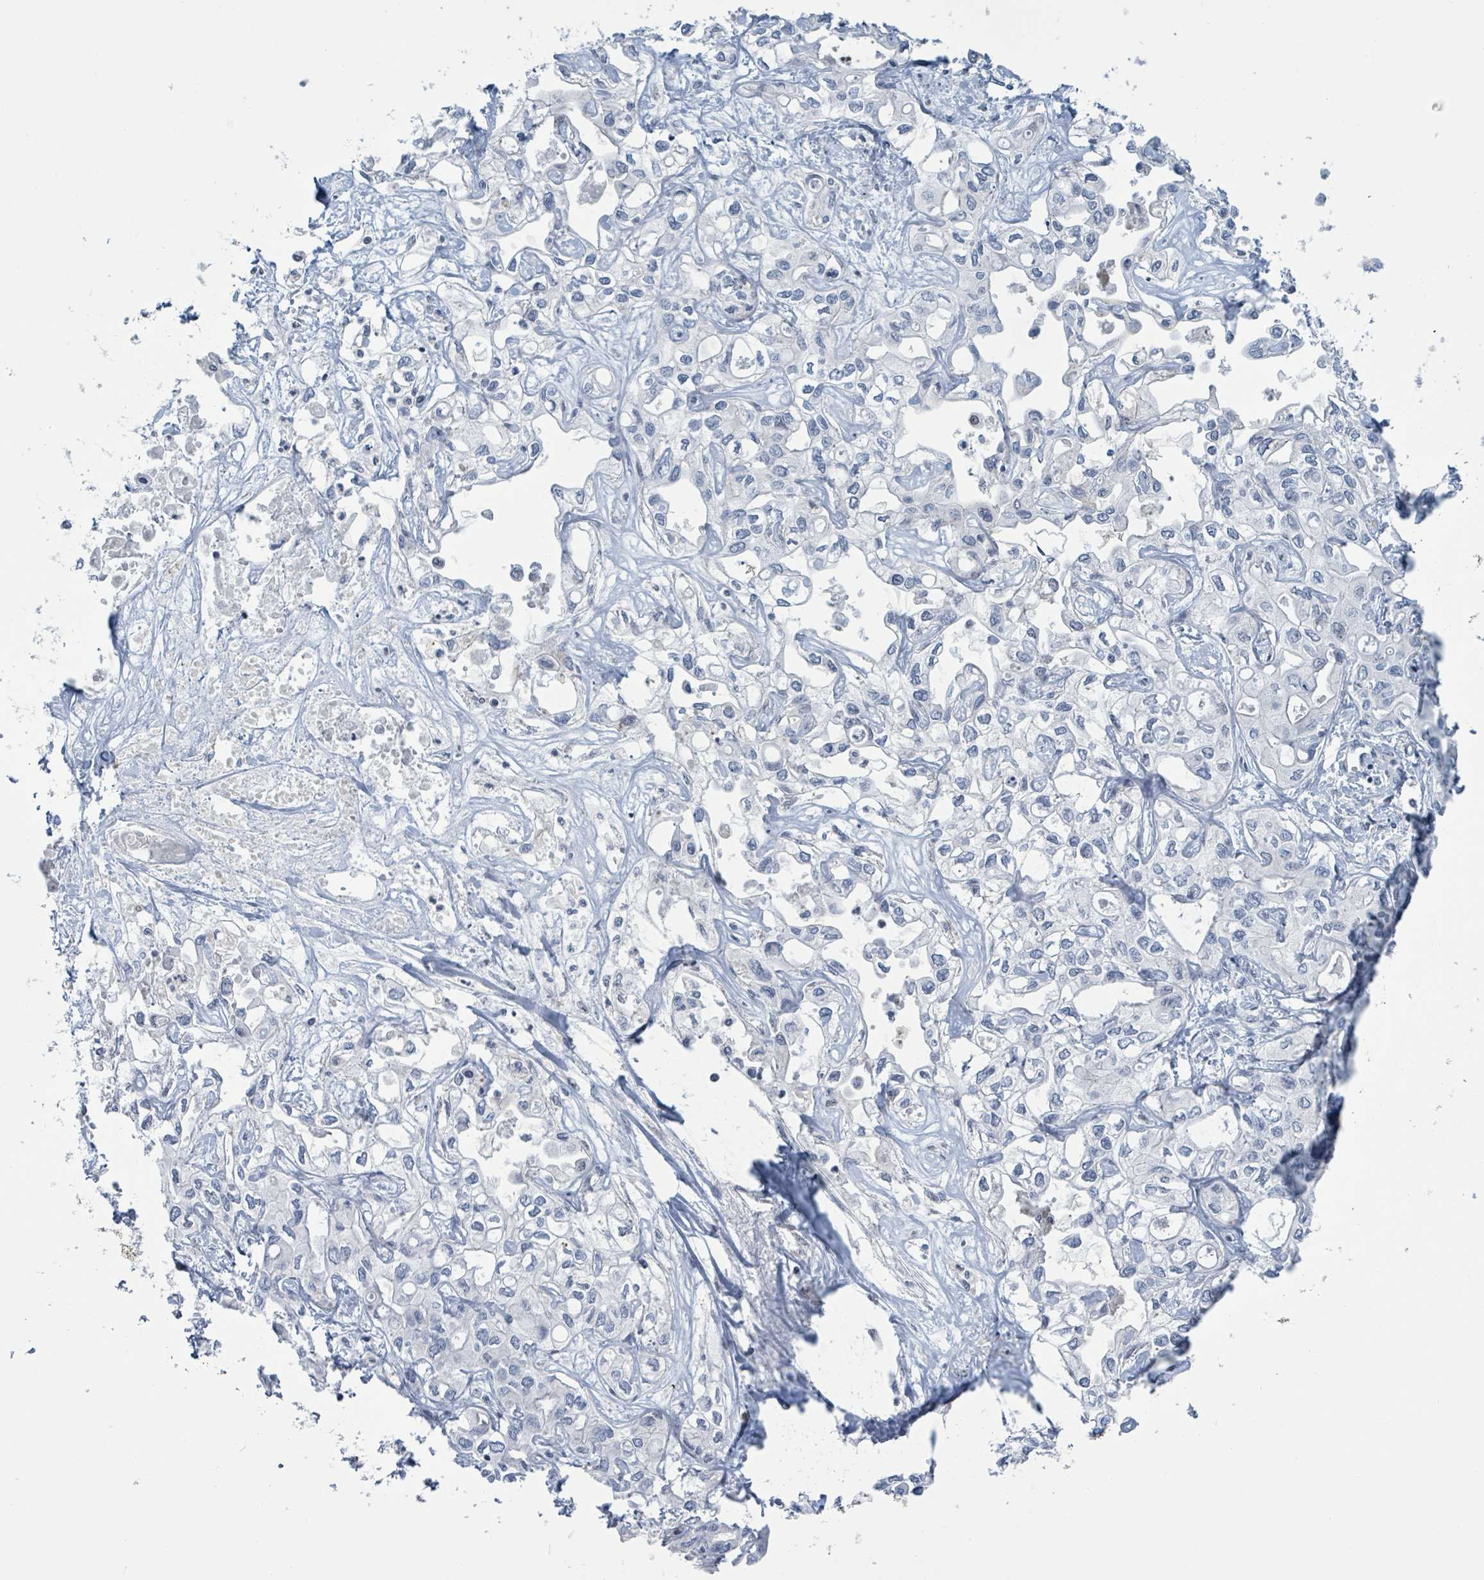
{"staining": {"intensity": "negative", "quantity": "none", "location": "none"}, "tissue": "liver cancer", "cell_type": "Tumor cells", "image_type": "cancer", "snomed": [{"axis": "morphology", "description": "Cholangiocarcinoma"}, {"axis": "topography", "description": "Liver"}], "caption": "Tumor cells show no significant staining in liver cholangiocarcinoma. Brightfield microscopy of immunohistochemistry (IHC) stained with DAB (brown) and hematoxylin (blue), captured at high magnification.", "gene": "DGKZ", "patient": {"sex": "female", "age": 64}}